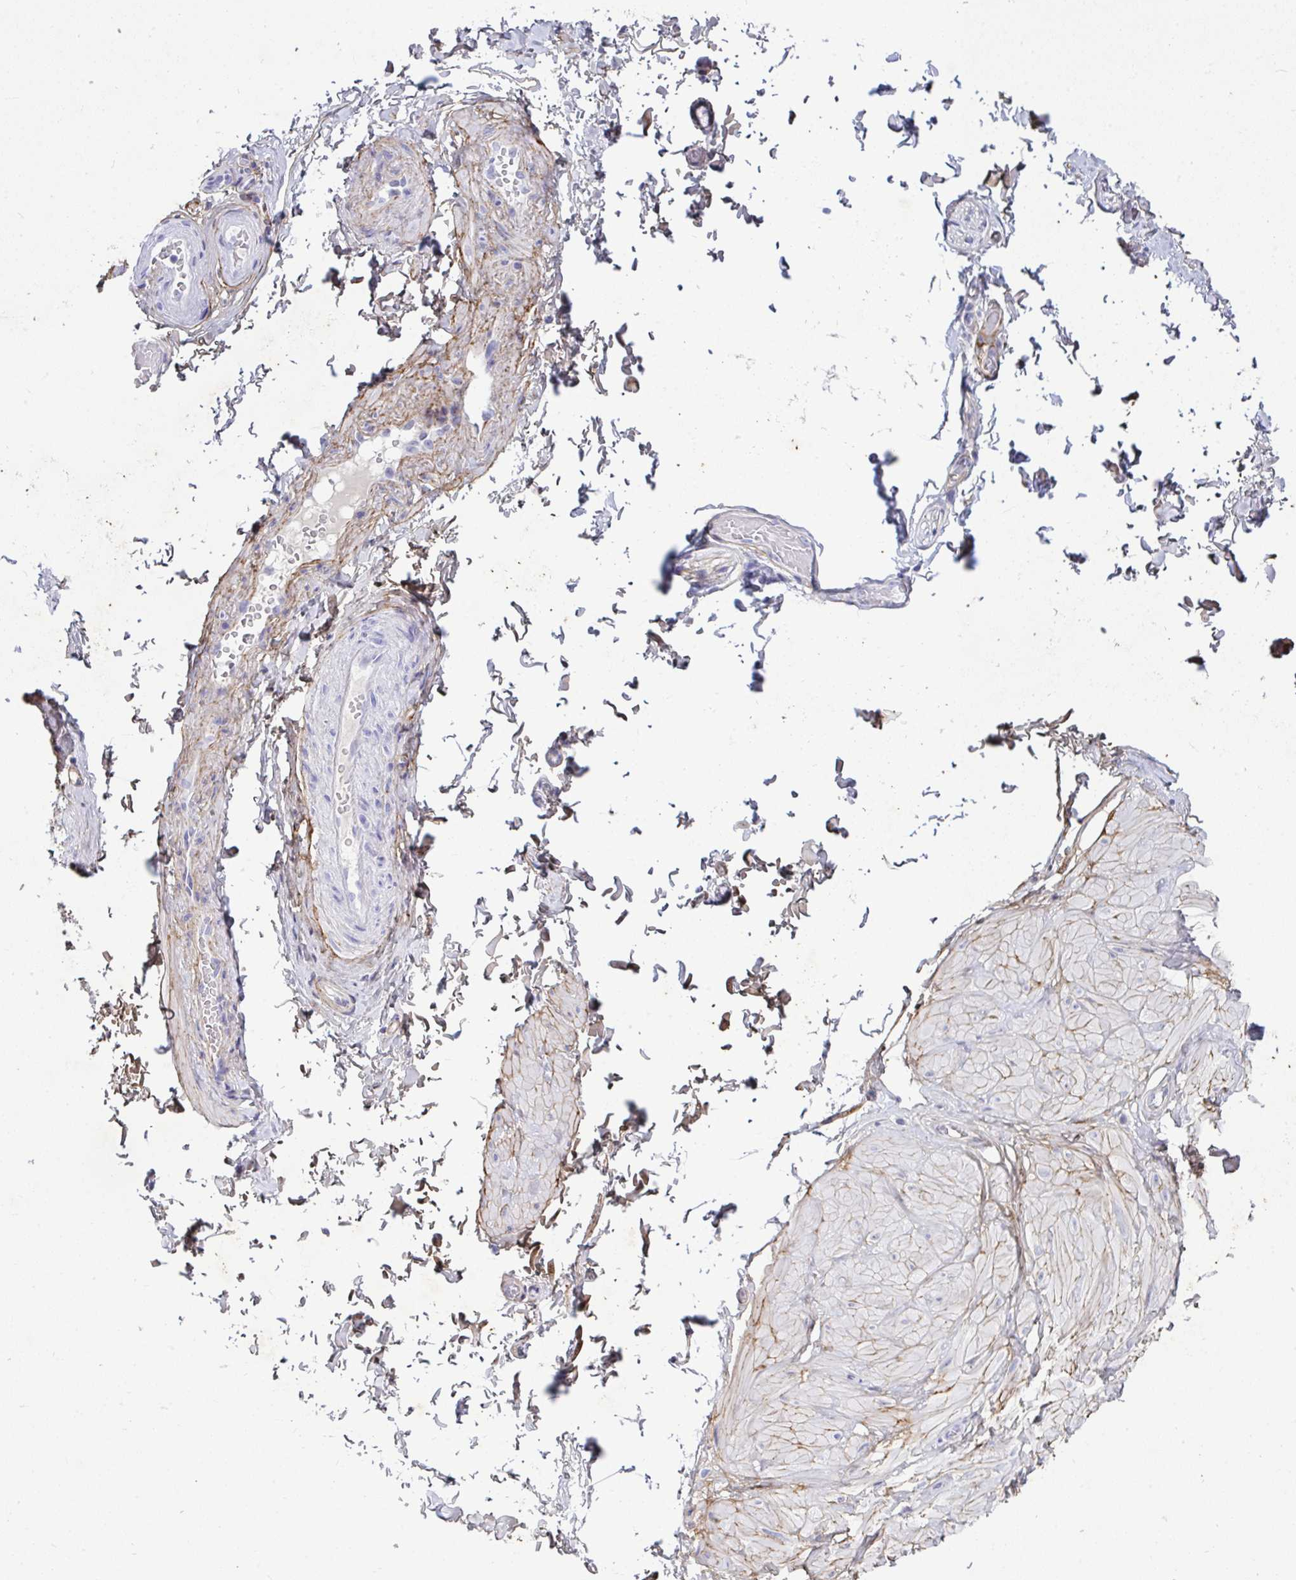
{"staining": {"intensity": "negative", "quantity": "none", "location": "none"}, "tissue": "adipose tissue", "cell_type": "Adipocytes", "image_type": "normal", "snomed": [{"axis": "morphology", "description": "Normal tissue, NOS"}, {"axis": "topography", "description": "Epididymis, spermatic cord, NOS"}, {"axis": "topography", "description": "Epididymis"}, {"axis": "topography", "description": "Peripheral nerve tissue"}], "caption": "The photomicrograph exhibits no significant staining in adipocytes of adipose tissue.", "gene": "LHFPL6", "patient": {"sex": "male", "age": 29}}